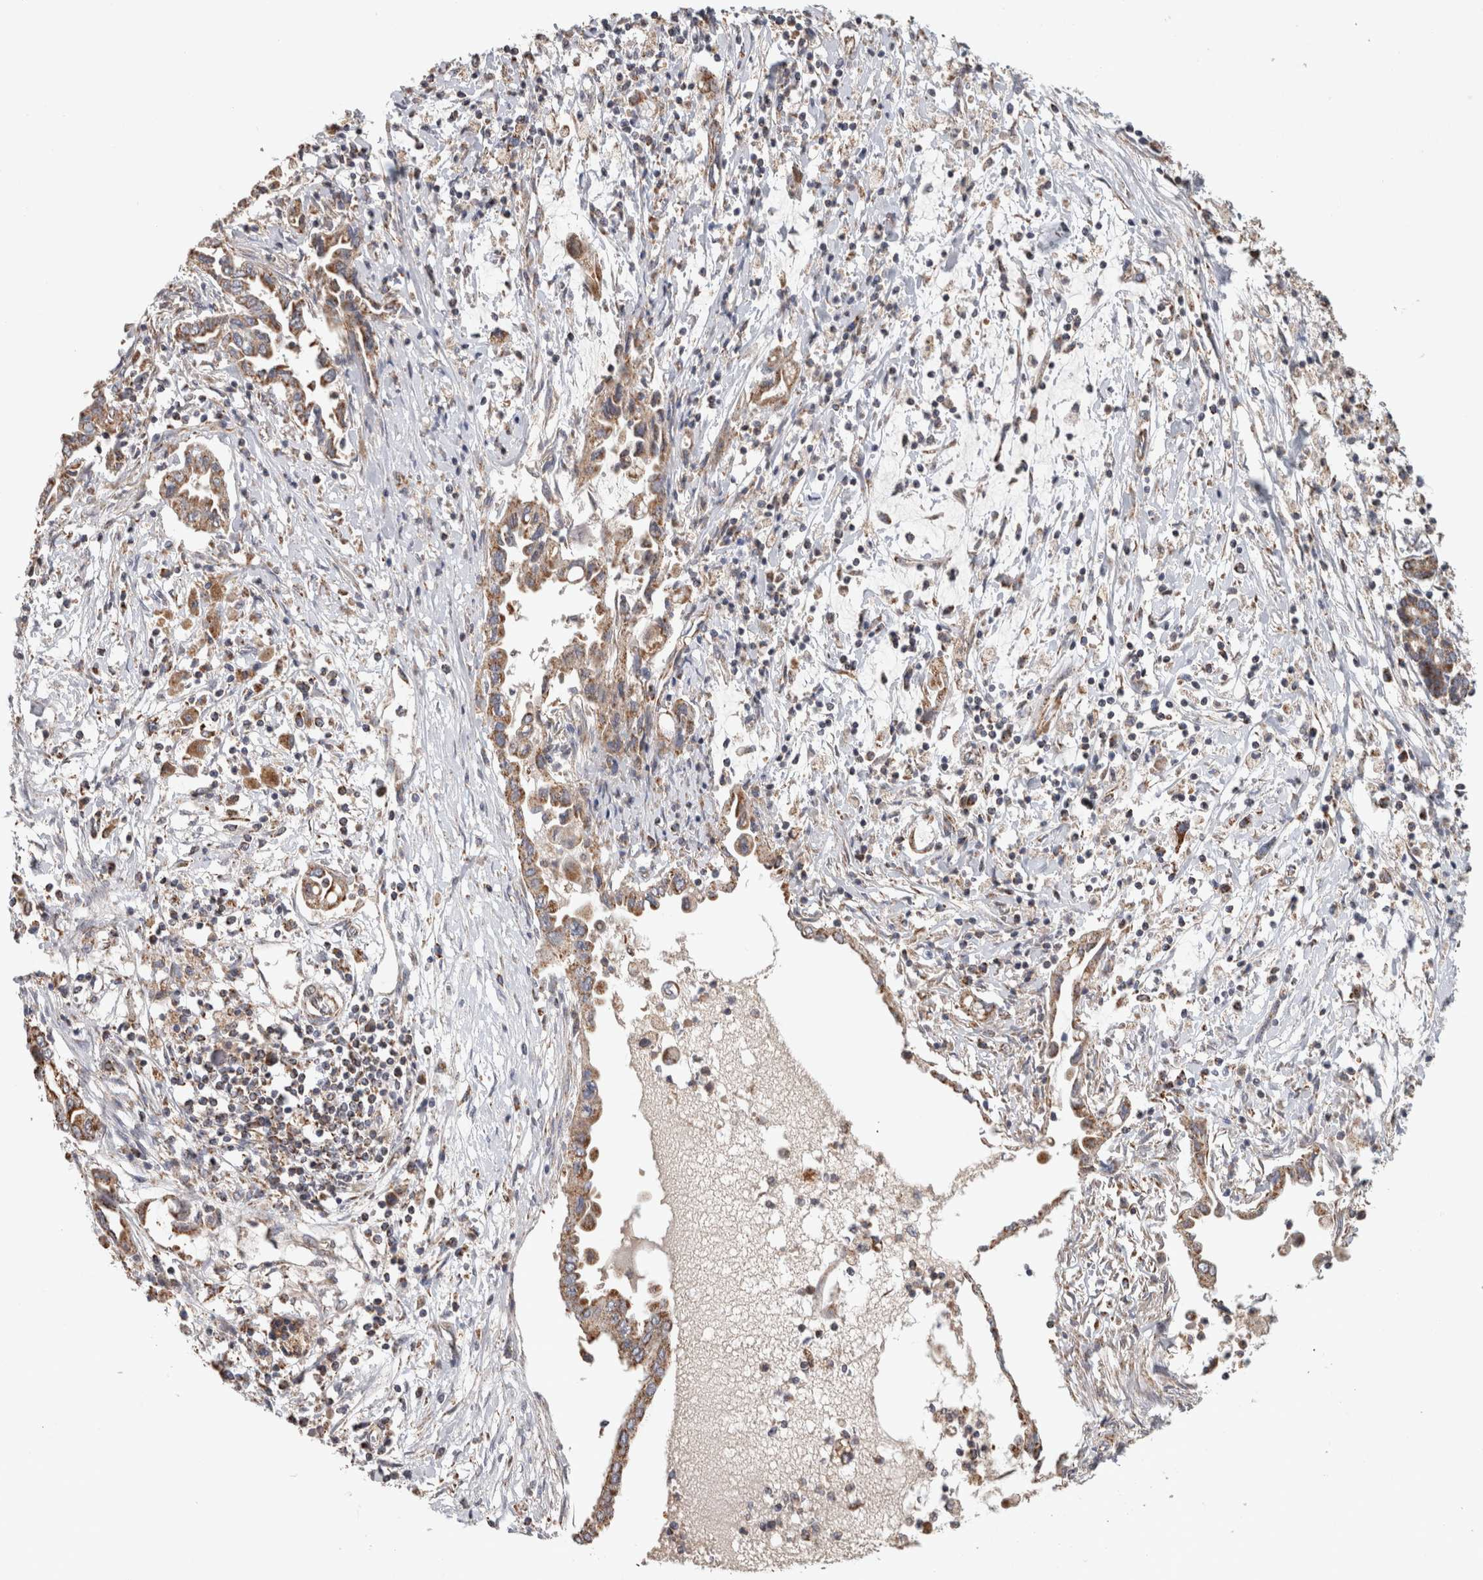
{"staining": {"intensity": "moderate", "quantity": ">75%", "location": "cytoplasmic/membranous"}, "tissue": "pancreatic cancer", "cell_type": "Tumor cells", "image_type": "cancer", "snomed": [{"axis": "morphology", "description": "Adenocarcinoma, NOS"}, {"axis": "topography", "description": "Pancreas"}], "caption": "IHC (DAB (3,3'-diaminobenzidine)) staining of human pancreatic cancer shows moderate cytoplasmic/membranous protein positivity in approximately >75% of tumor cells.", "gene": "ST8SIA1", "patient": {"sex": "female", "age": 57}}